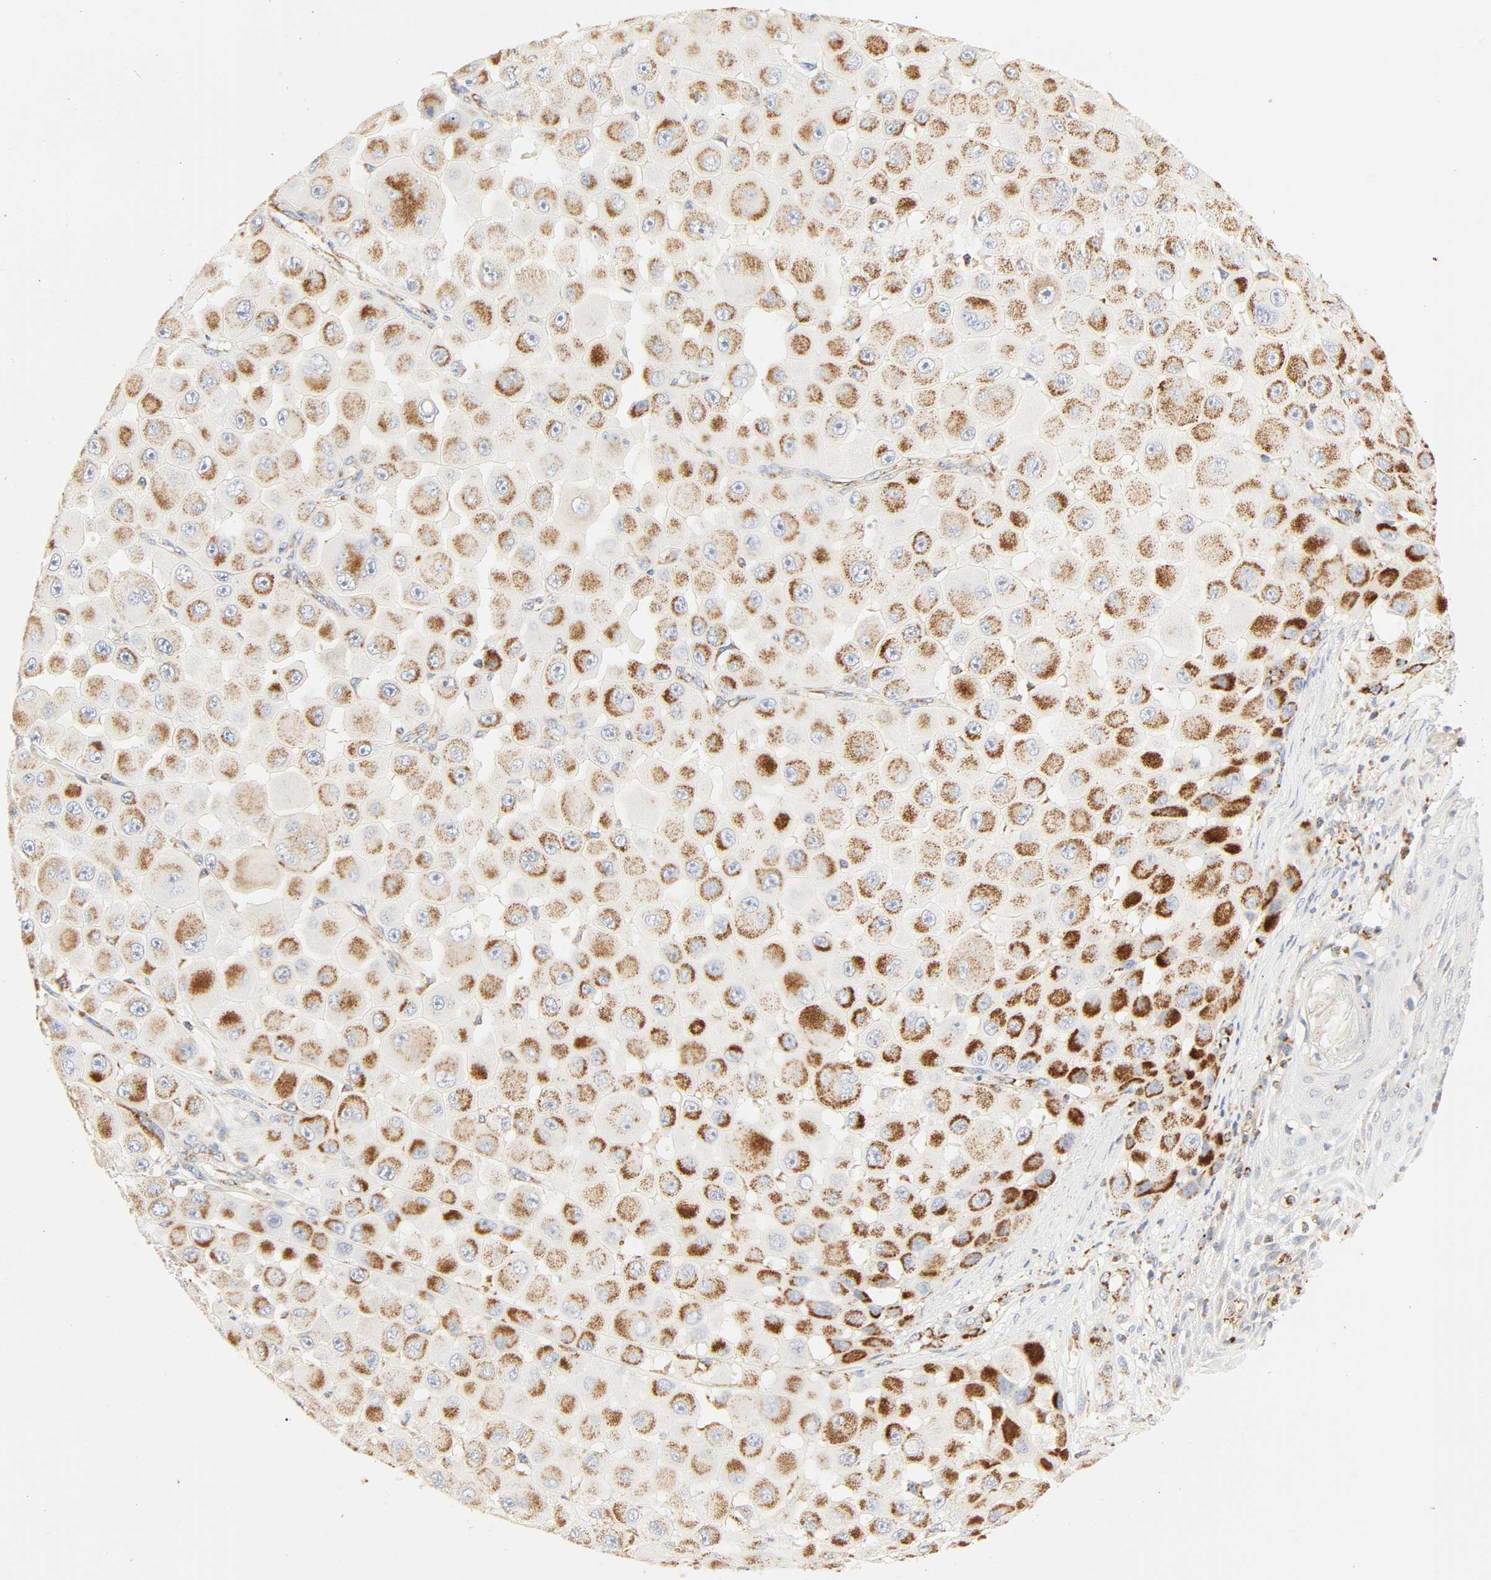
{"staining": {"intensity": "moderate", "quantity": ">75%", "location": "cytoplasmic/membranous"}, "tissue": "melanoma", "cell_type": "Tumor cells", "image_type": "cancer", "snomed": [{"axis": "morphology", "description": "Malignant melanoma, NOS"}, {"axis": "topography", "description": "Skin"}], "caption": "Tumor cells show medium levels of moderate cytoplasmic/membranous expression in approximately >75% of cells in malignant melanoma.", "gene": "ACAT1", "patient": {"sex": "female", "age": 81}}